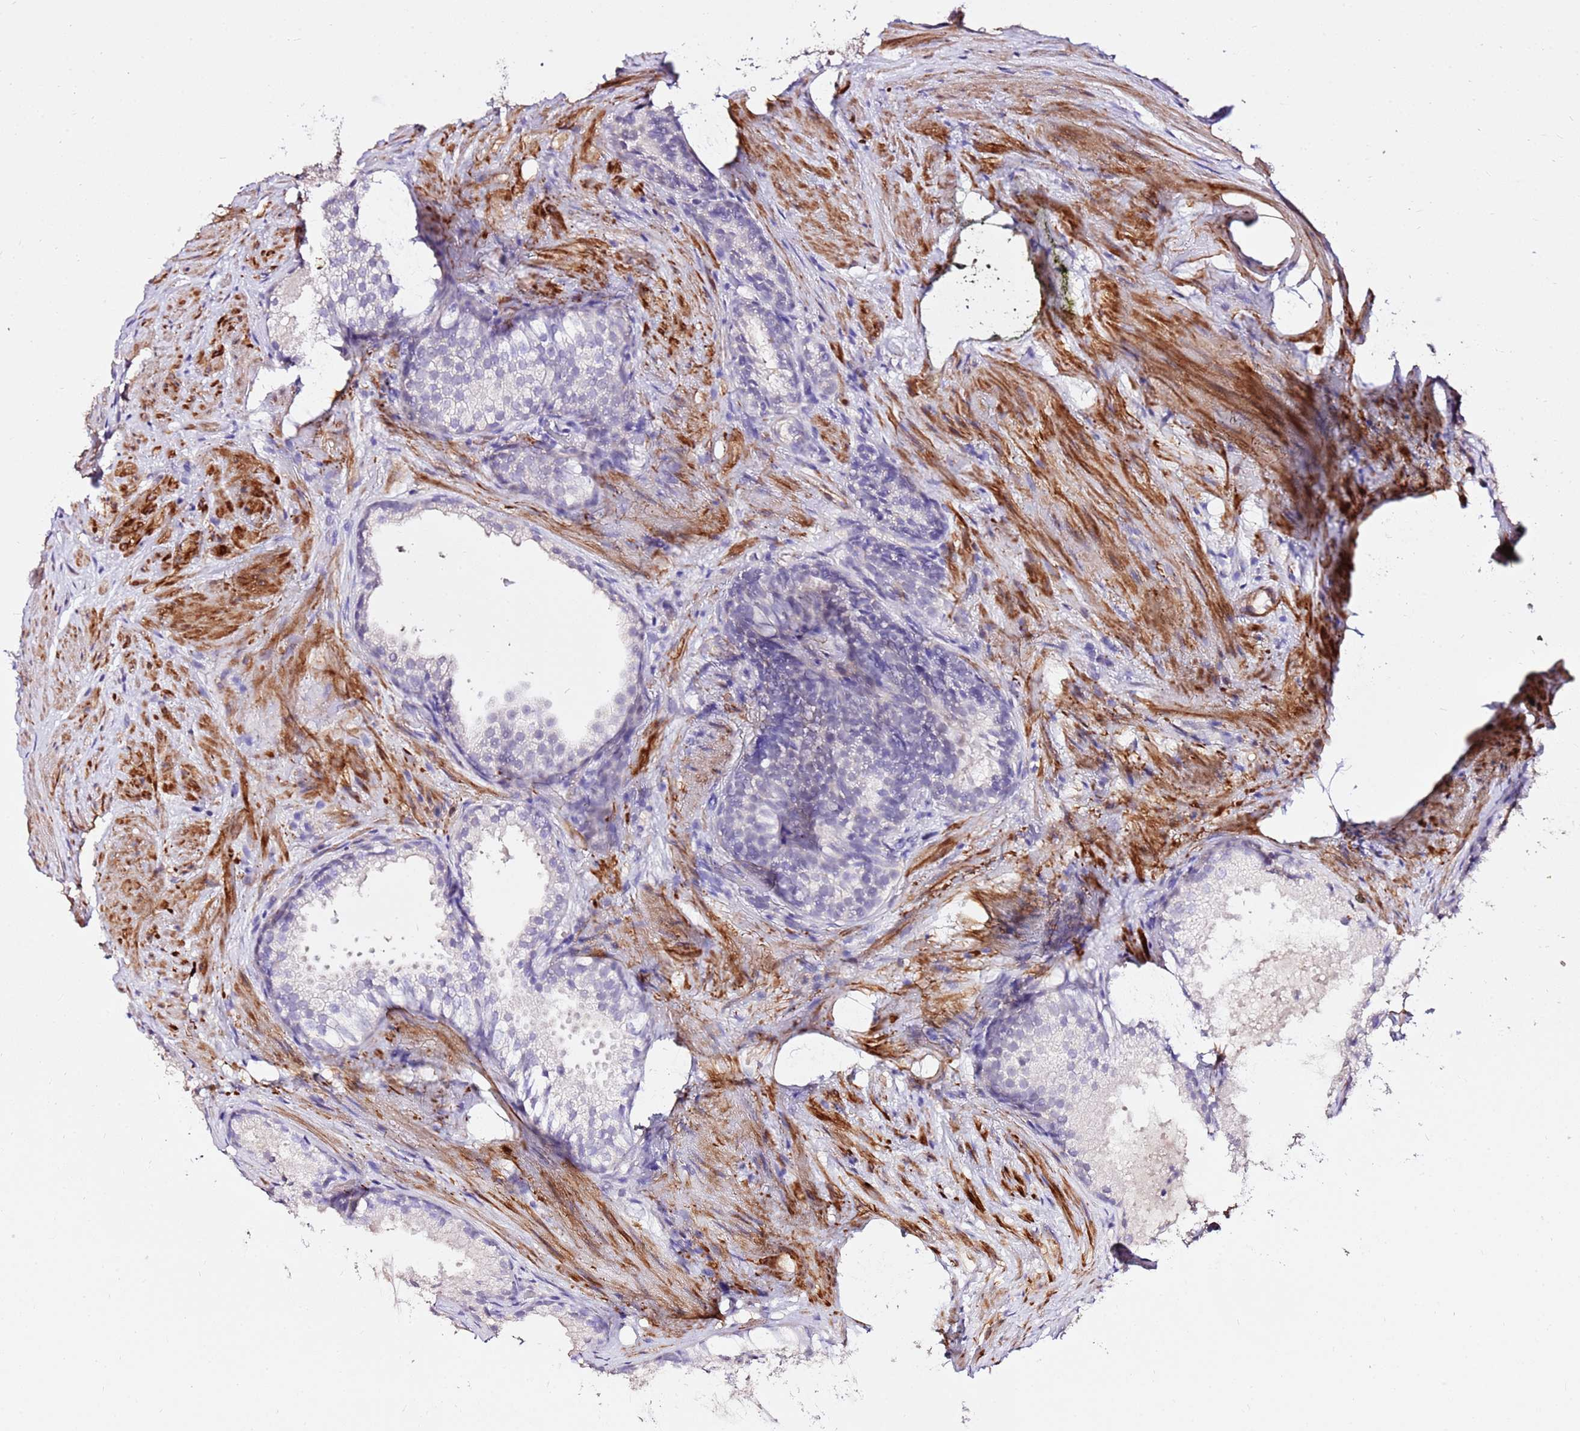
{"staining": {"intensity": "negative", "quantity": "none", "location": "none"}, "tissue": "prostate cancer", "cell_type": "Tumor cells", "image_type": "cancer", "snomed": [{"axis": "morphology", "description": "Adenocarcinoma, Low grade"}, {"axis": "topography", "description": "Prostate"}], "caption": "This is a micrograph of immunohistochemistry (IHC) staining of prostate cancer (adenocarcinoma (low-grade)), which shows no staining in tumor cells.", "gene": "ART5", "patient": {"sex": "male", "age": 57}}